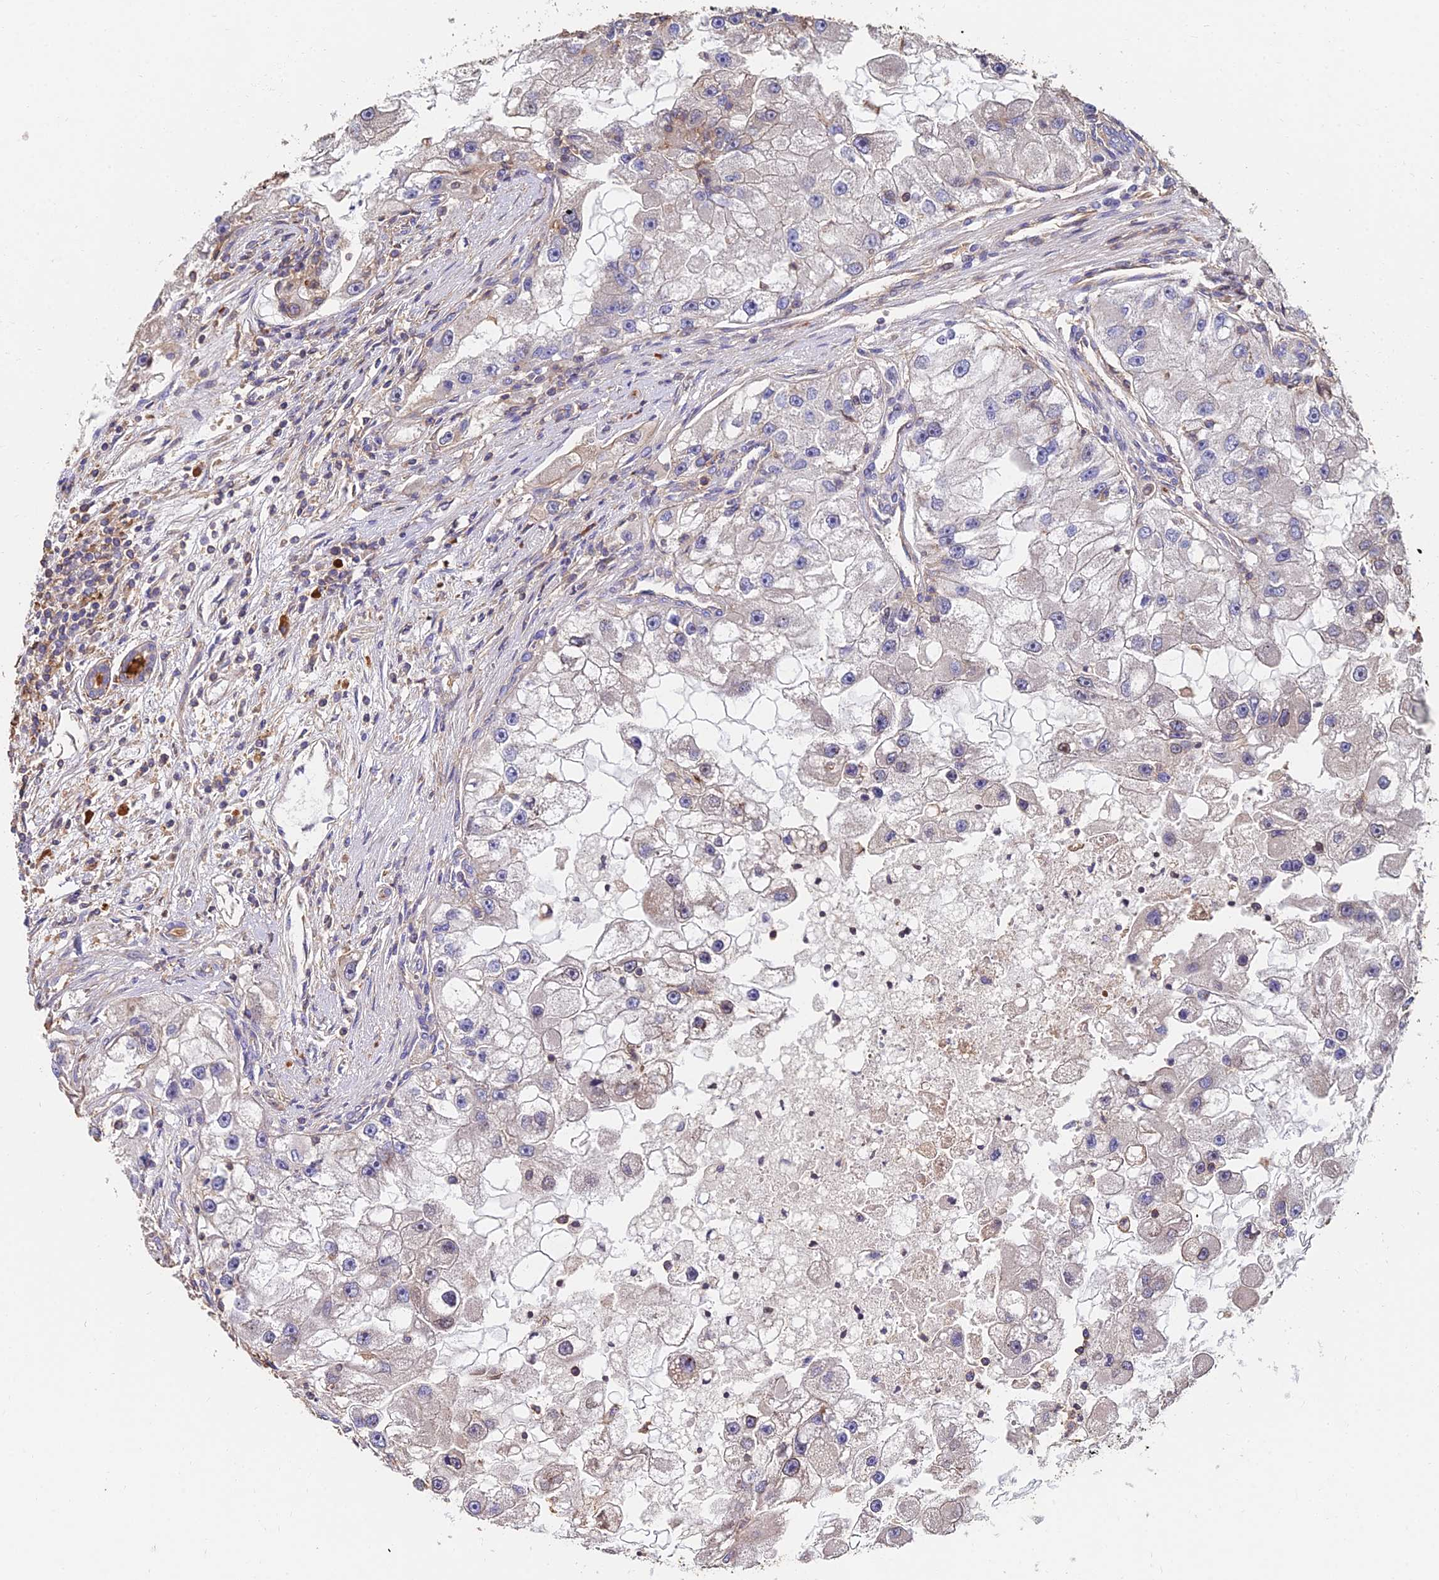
{"staining": {"intensity": "negative", "quantity": "none", "location": "none"}, "tissue": "renal cancer", "cell_type": "Tumor cells", "image_type": "cancer", "snomed": [{"axis": "morphology", "description": "Adenocarcinoma, NOS"}, {"axis": "topography", "description": "Kidney"}], "caption": "The photomicrograph demonstrates no staining of tumor cells in renal adenocarcinoma. (Brightfield microscopy of DAB IHC at high magnification).", "gene": "EXT1", "patient": {"sex": "male", "age": 63}}